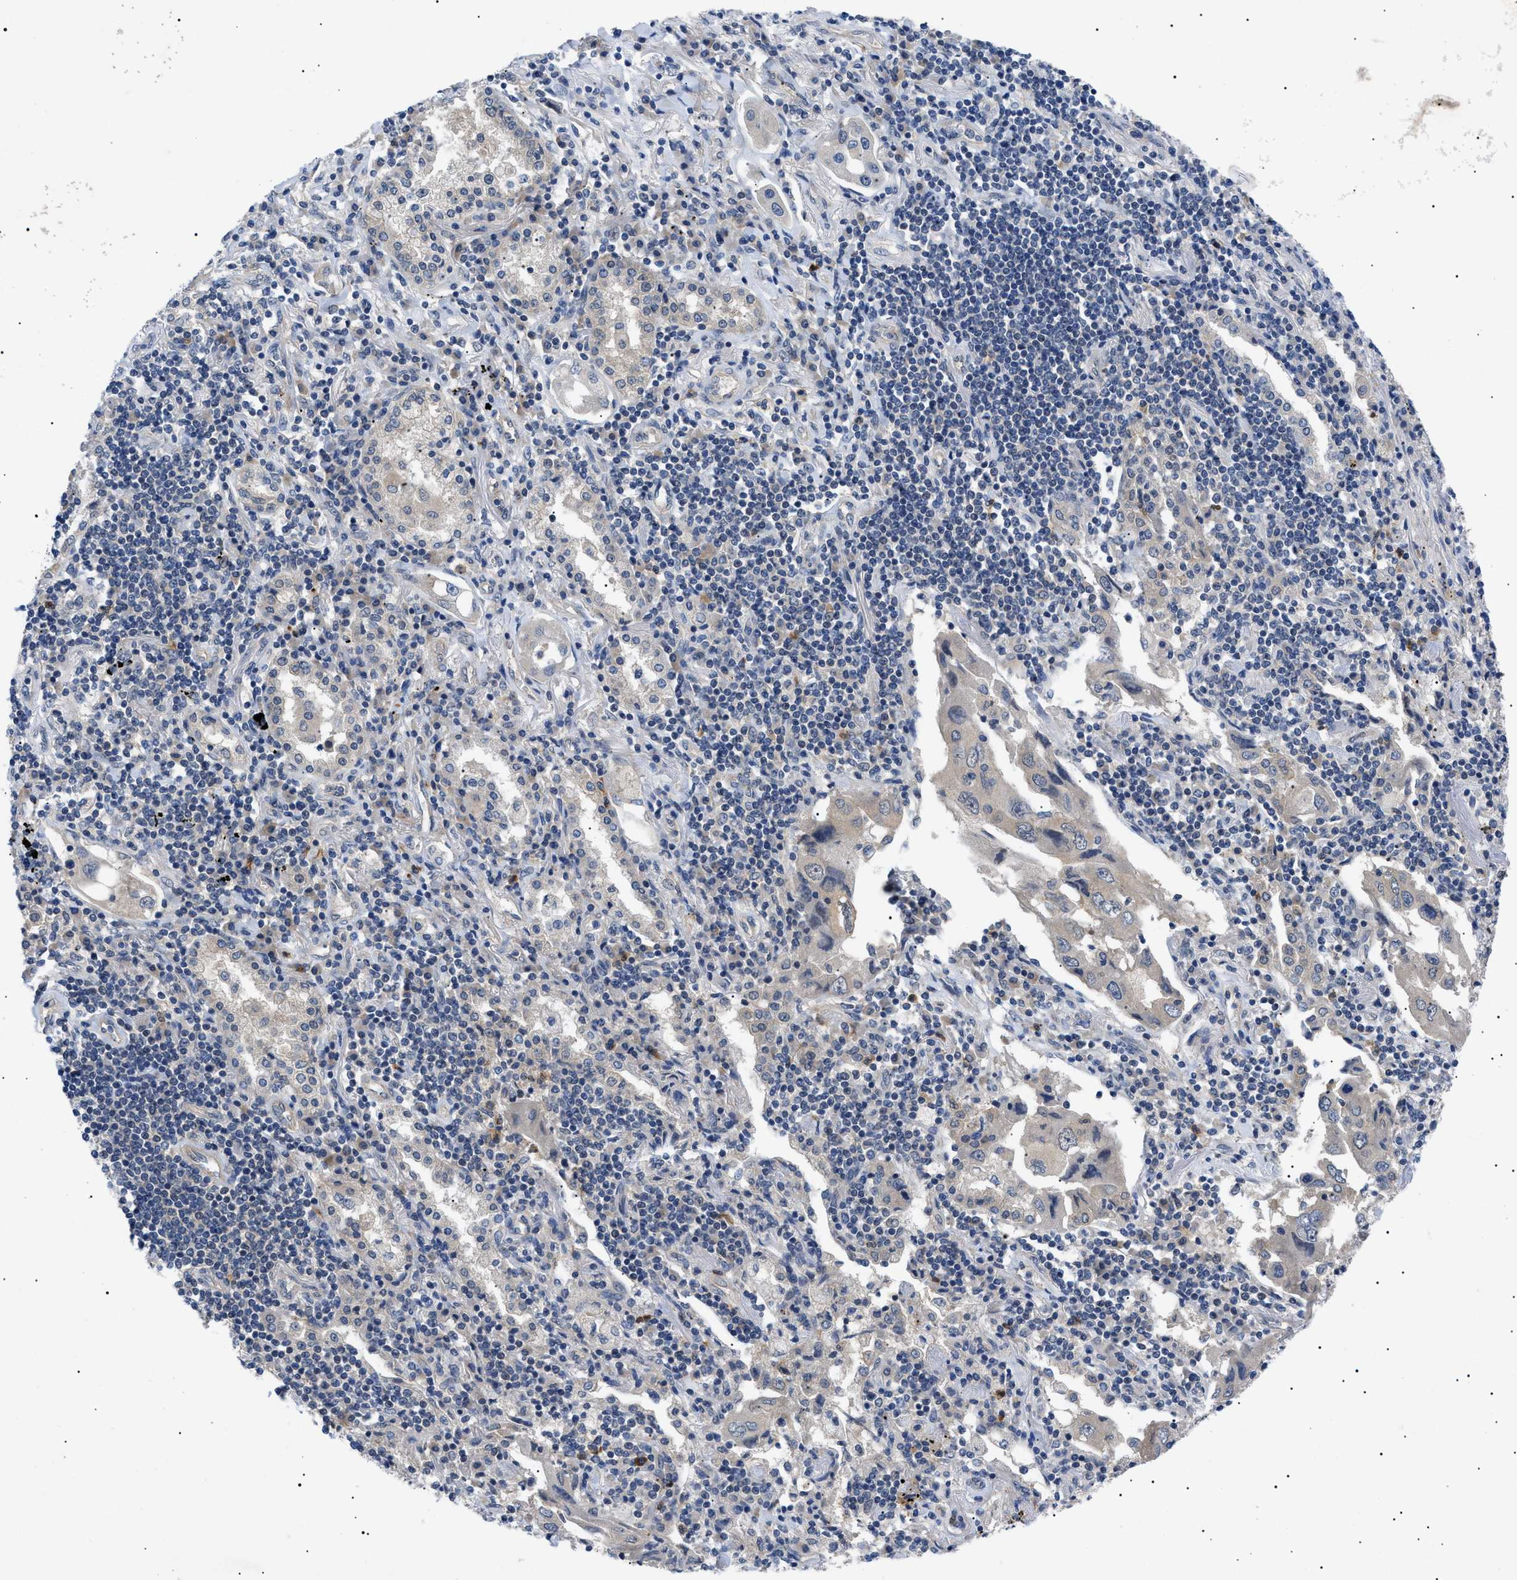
{"staining": {"intensity": "weak", "quantity": ">75%", "location": "cytoplasmic/membranous"}, "tissue": "lung cancer", "cell_type": "Tumor cells", "image_type": "cancer", "snomed": [{"axis": "morphology", "description": "Adenocarcinoma, NOS"}, {"axis": "topography", "description": "Lung"}], "caption": "About >75% of tumor cells in lung cancer exhibit weak cytoplasmic/membranous protein staining as visualized by brown immunohistochemical staining.", "gene": "RIPK1", "patient": {"sex": "female", "age": 65}}